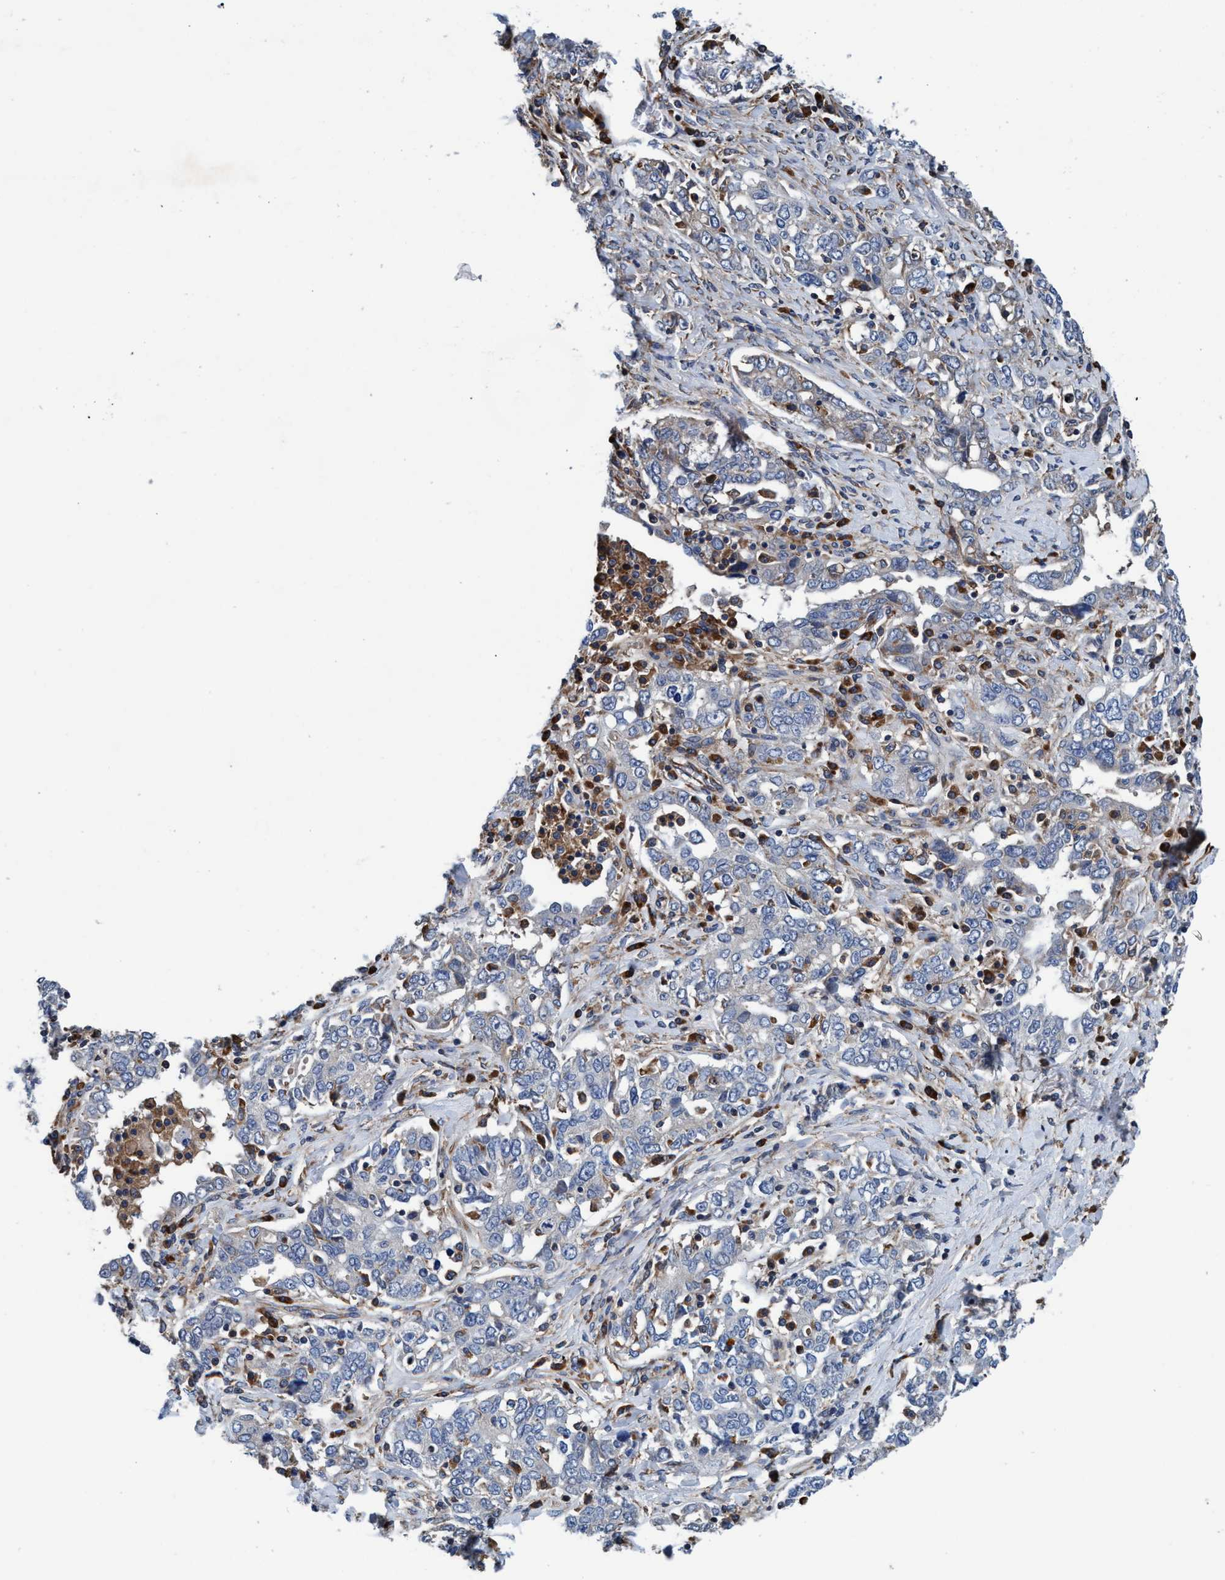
{"staining": {"intensity": "negative", "quantity": "none", "location": "none"}, "tissue": "ovarian cancer", "cell_type": "Tumor cells", "image_type": "cancer", "snomed": [{"axis": "morphology", "description": "Cystadenocarcinoma, mucinous, NOS"}, {"axis": "topography", "description": "Ovary"}], "caption": "This is a micrograph of IHC staining of ovarian cancer, which shows no positivity in tumor cells. (IHC, brightfield microscopy, high magnification).", "gene": "ENDOG", "patient": {"sex": "female", "age": 73}}